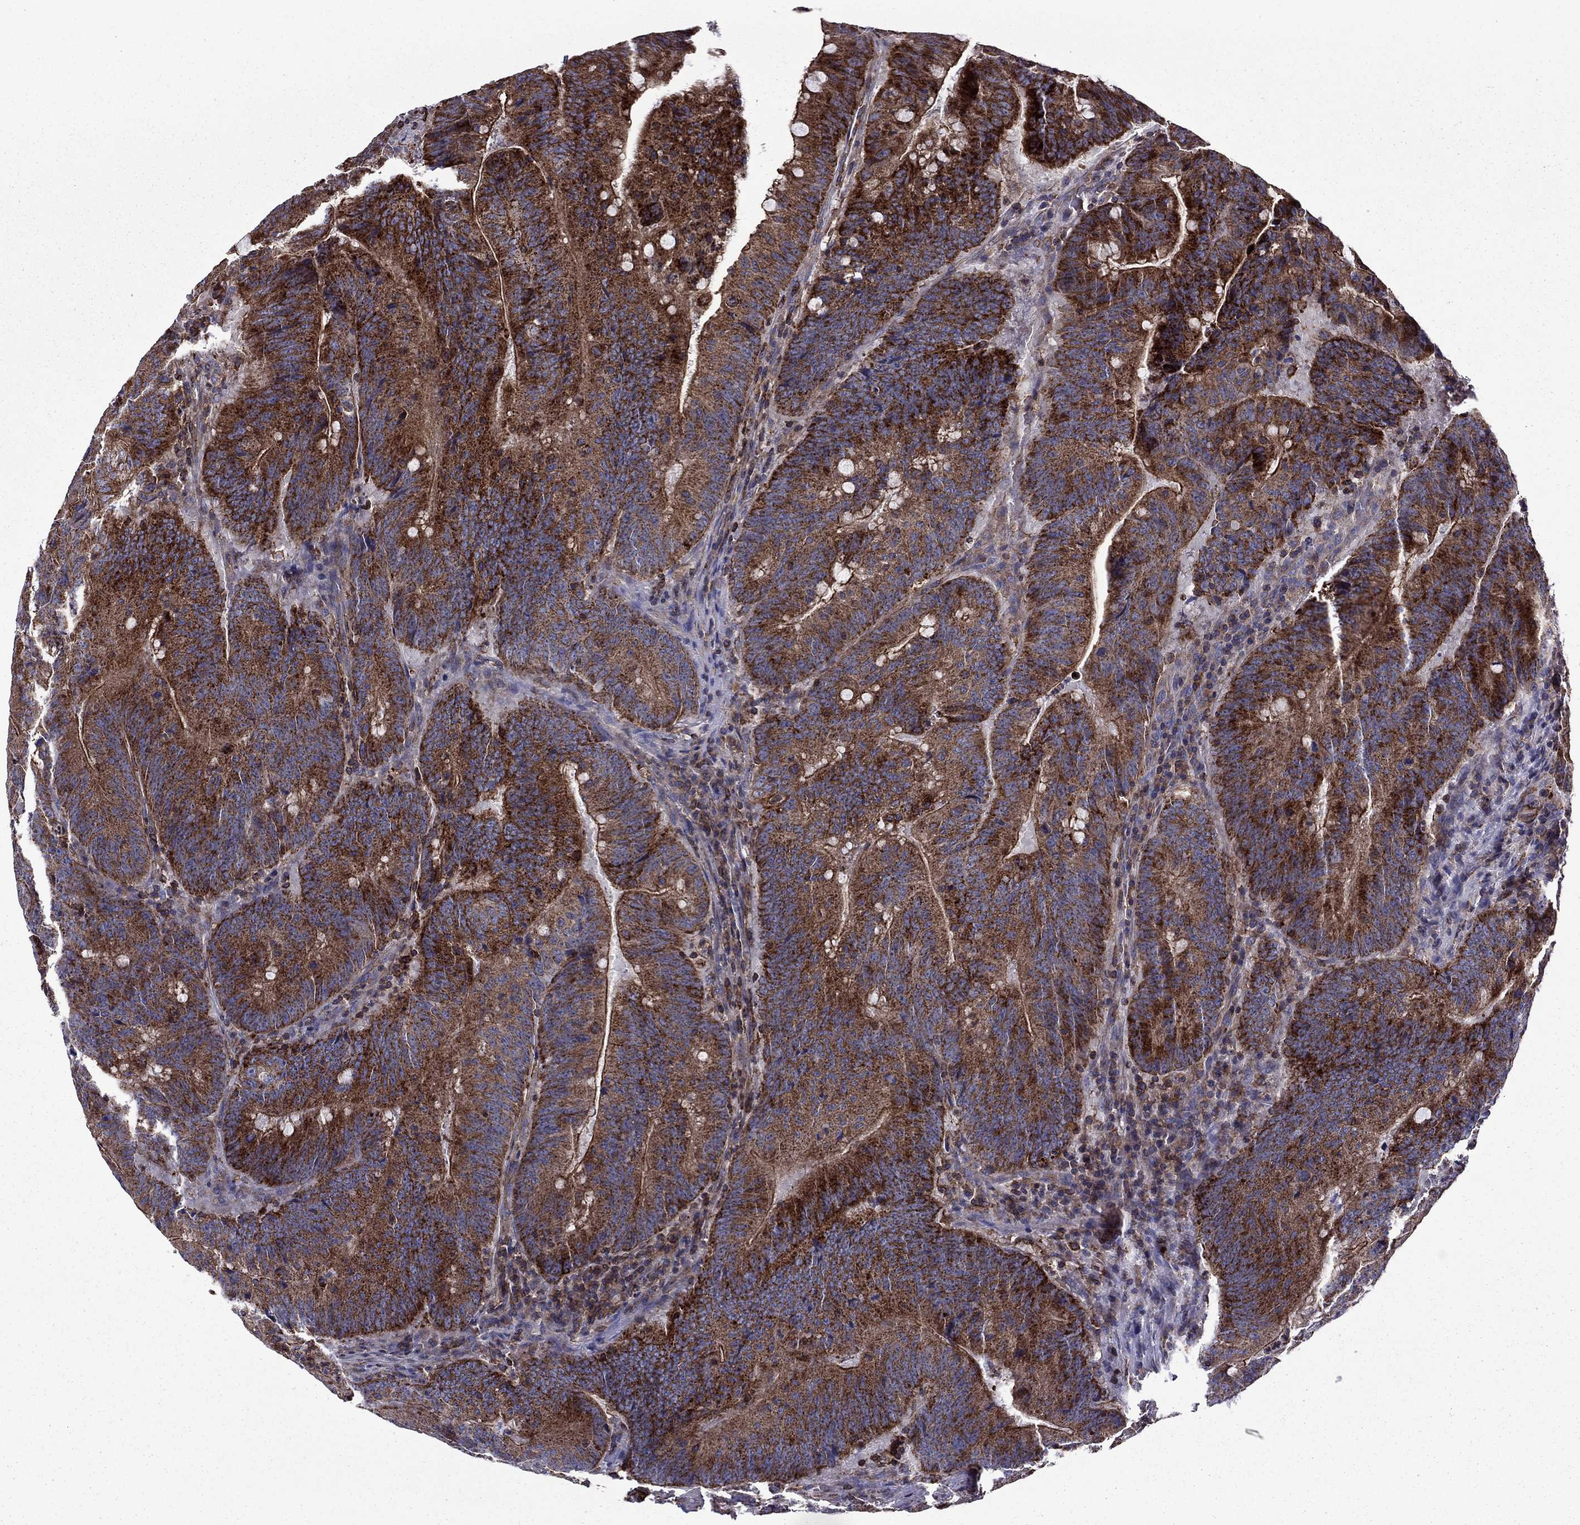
{"staining": {"intensity": "strong", "quantity": "25%-75%", "location": "cytoplasmic/membranous"}, "tissue": "colorectal cancer", "cell_type": "Tumor cells", "image_type": "cancer", "snomed": [{"axis": "morphology", "description": "Adenocarcinoma, NOS"}, {"axis": "topography", "description": "Colon"}], "caption": "This micrograph shows immunohistochemistry staining of colorectal cancer, with high strong cytoplasmic/membranous positivity in approximately 25%-75% of tumor cells.", "gene": "ALG6", "patient": {"sex": "female", "age": 87}}